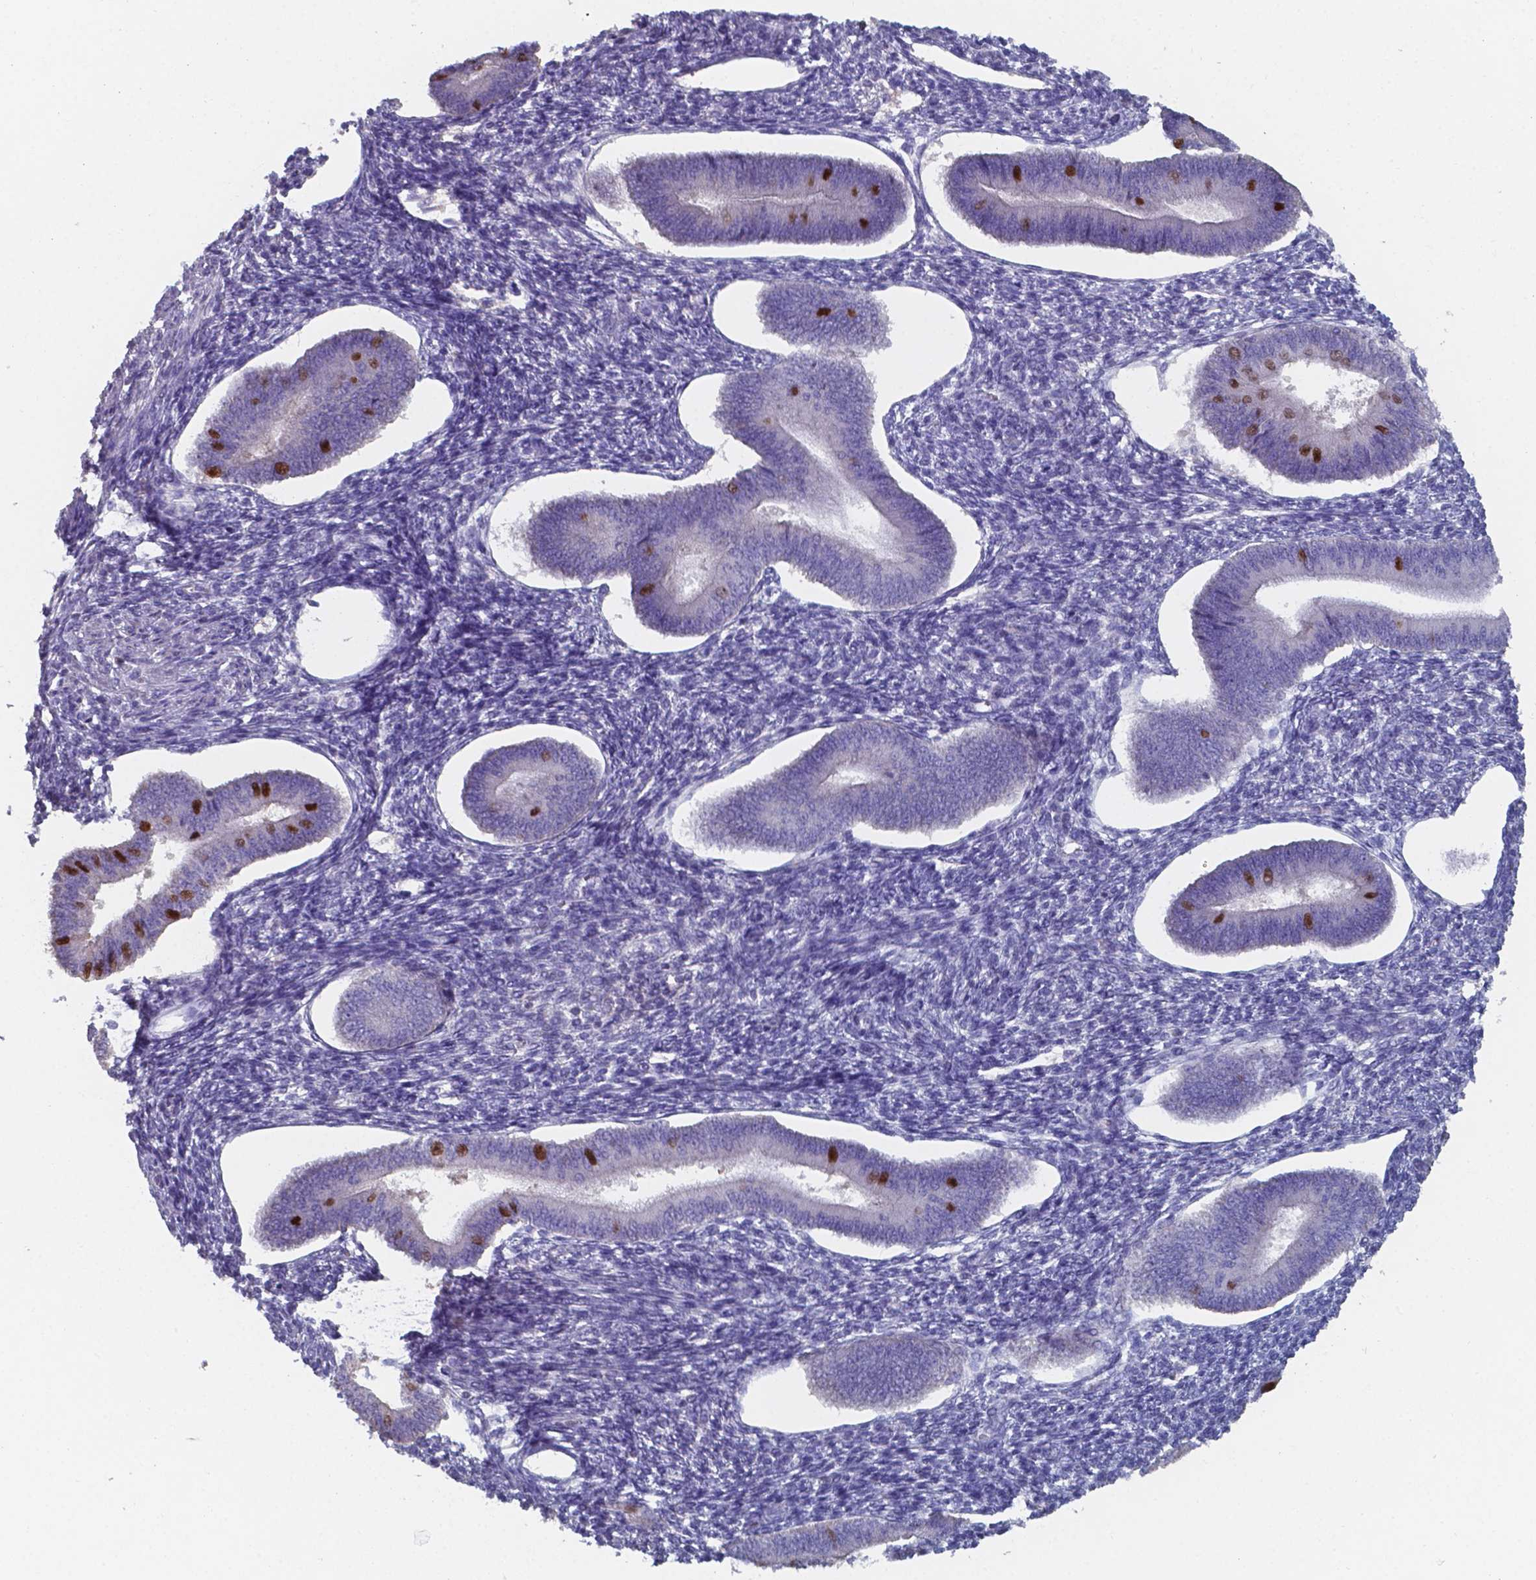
{"staining": {"intensity": "negative", "quantity": "none", "location": "none"}, "tissue": "endometrium", "cell_type": "Cells in endometrial stroma", "image_type": "normal", "snomed": [{"axis": "morphology", "description": "Normal tissue, NOS"}, {"axis": "topography", "description": "Endometrium"}], "caption": "DAB immunohistochemical staining of benign human endometrium demonstrates no significant expression in cells in endometrial stroma.", "gene": "FOXJ1", "patient": {"sex": "female", "age": 42}}